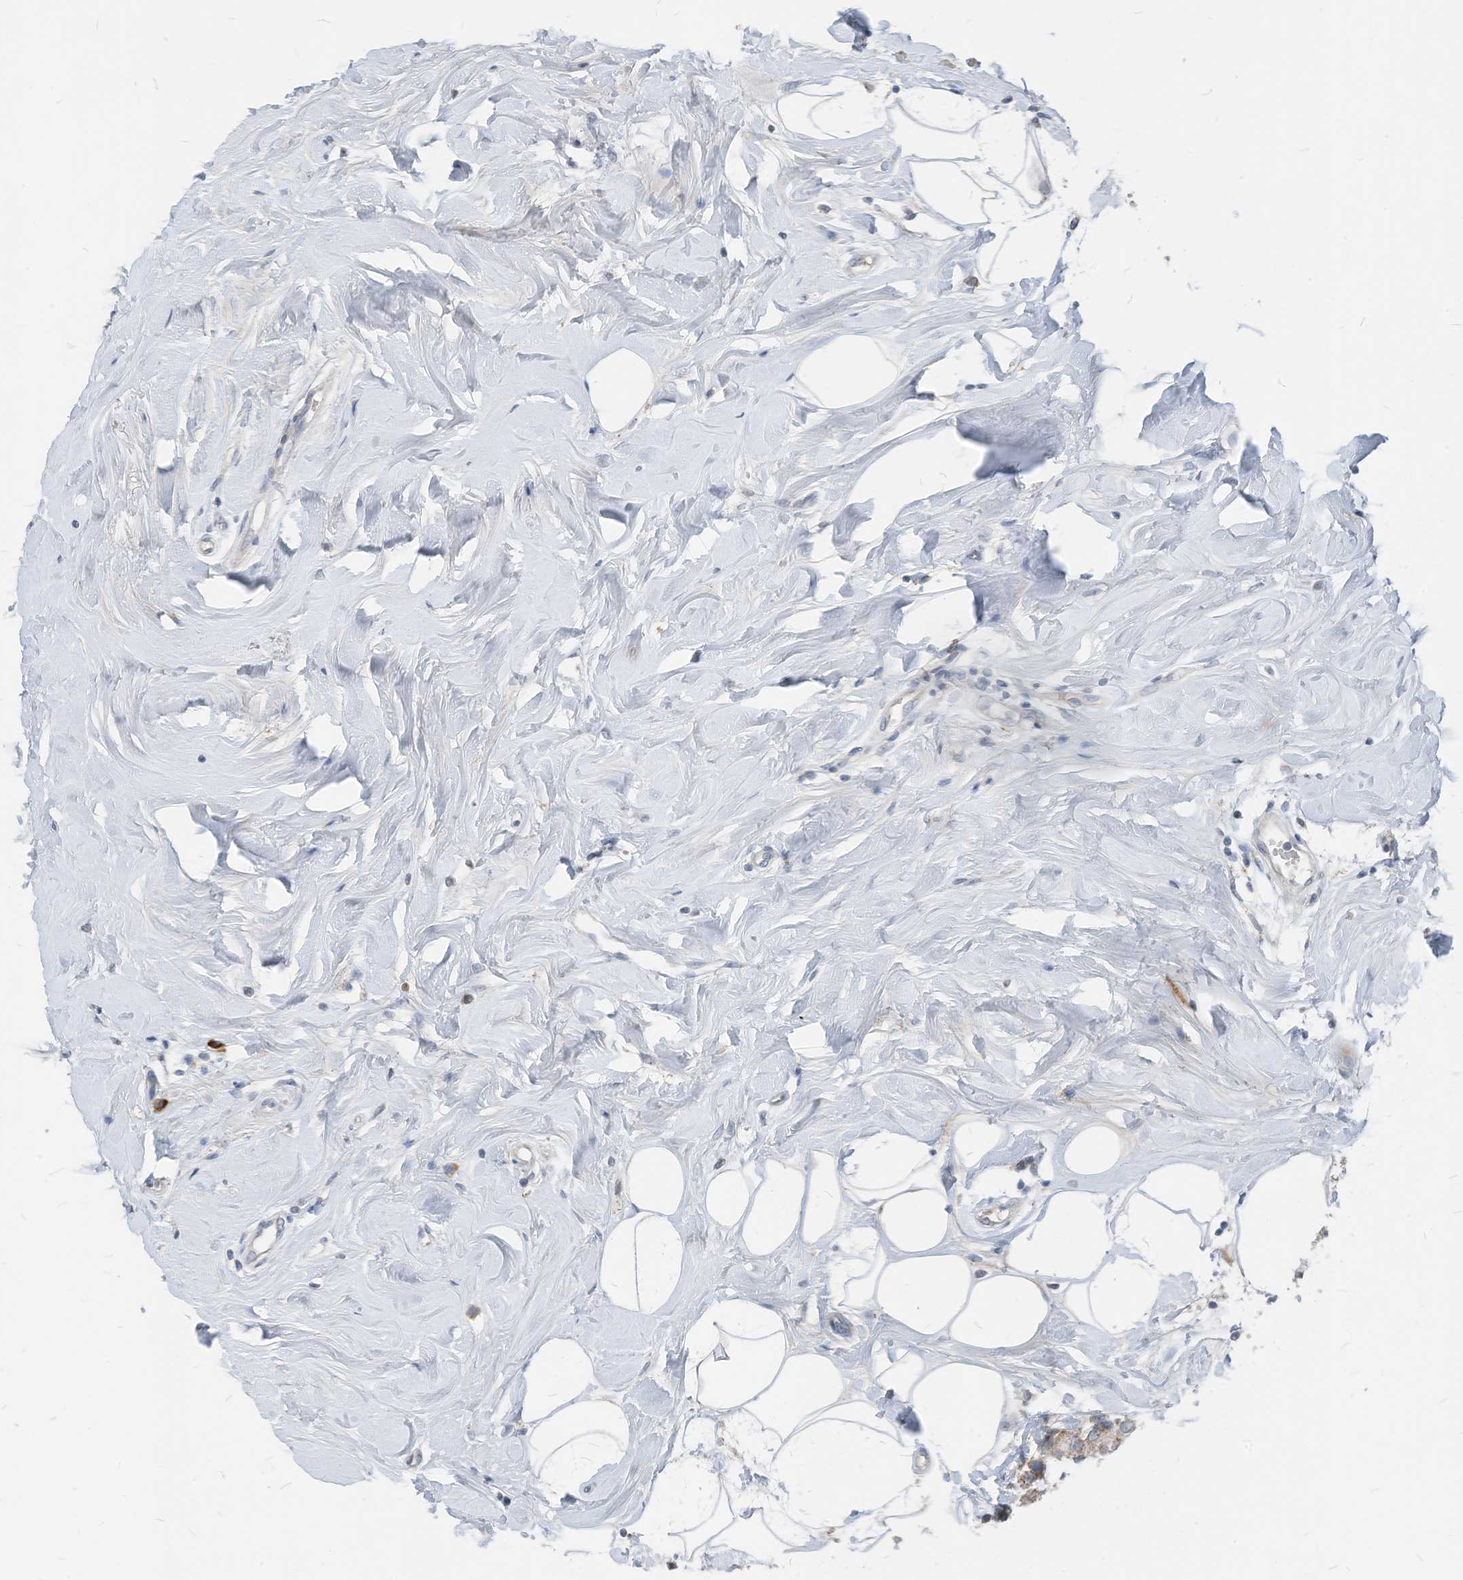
{"staining": {"intensity": "negative", "quantity": "none", "location": "none"}, "tissue": "breast cancer", "cell_type": "Tumor cells", "image_type": "cancer", "snomed": [{"axis": "morphology", "description": "Normal tissue, NOS"}, {"axis": "morphology", "description": "Duct carcinoma"}, {"axis": "topography", "description": "Breast"}], "caption": "Micrograph shows no protein staining in tumor cells of breast cancer (intraductal carcinoma) tissue.", "gene": "CHMP2B", "patient": {"sex": "female", "age": 39}}